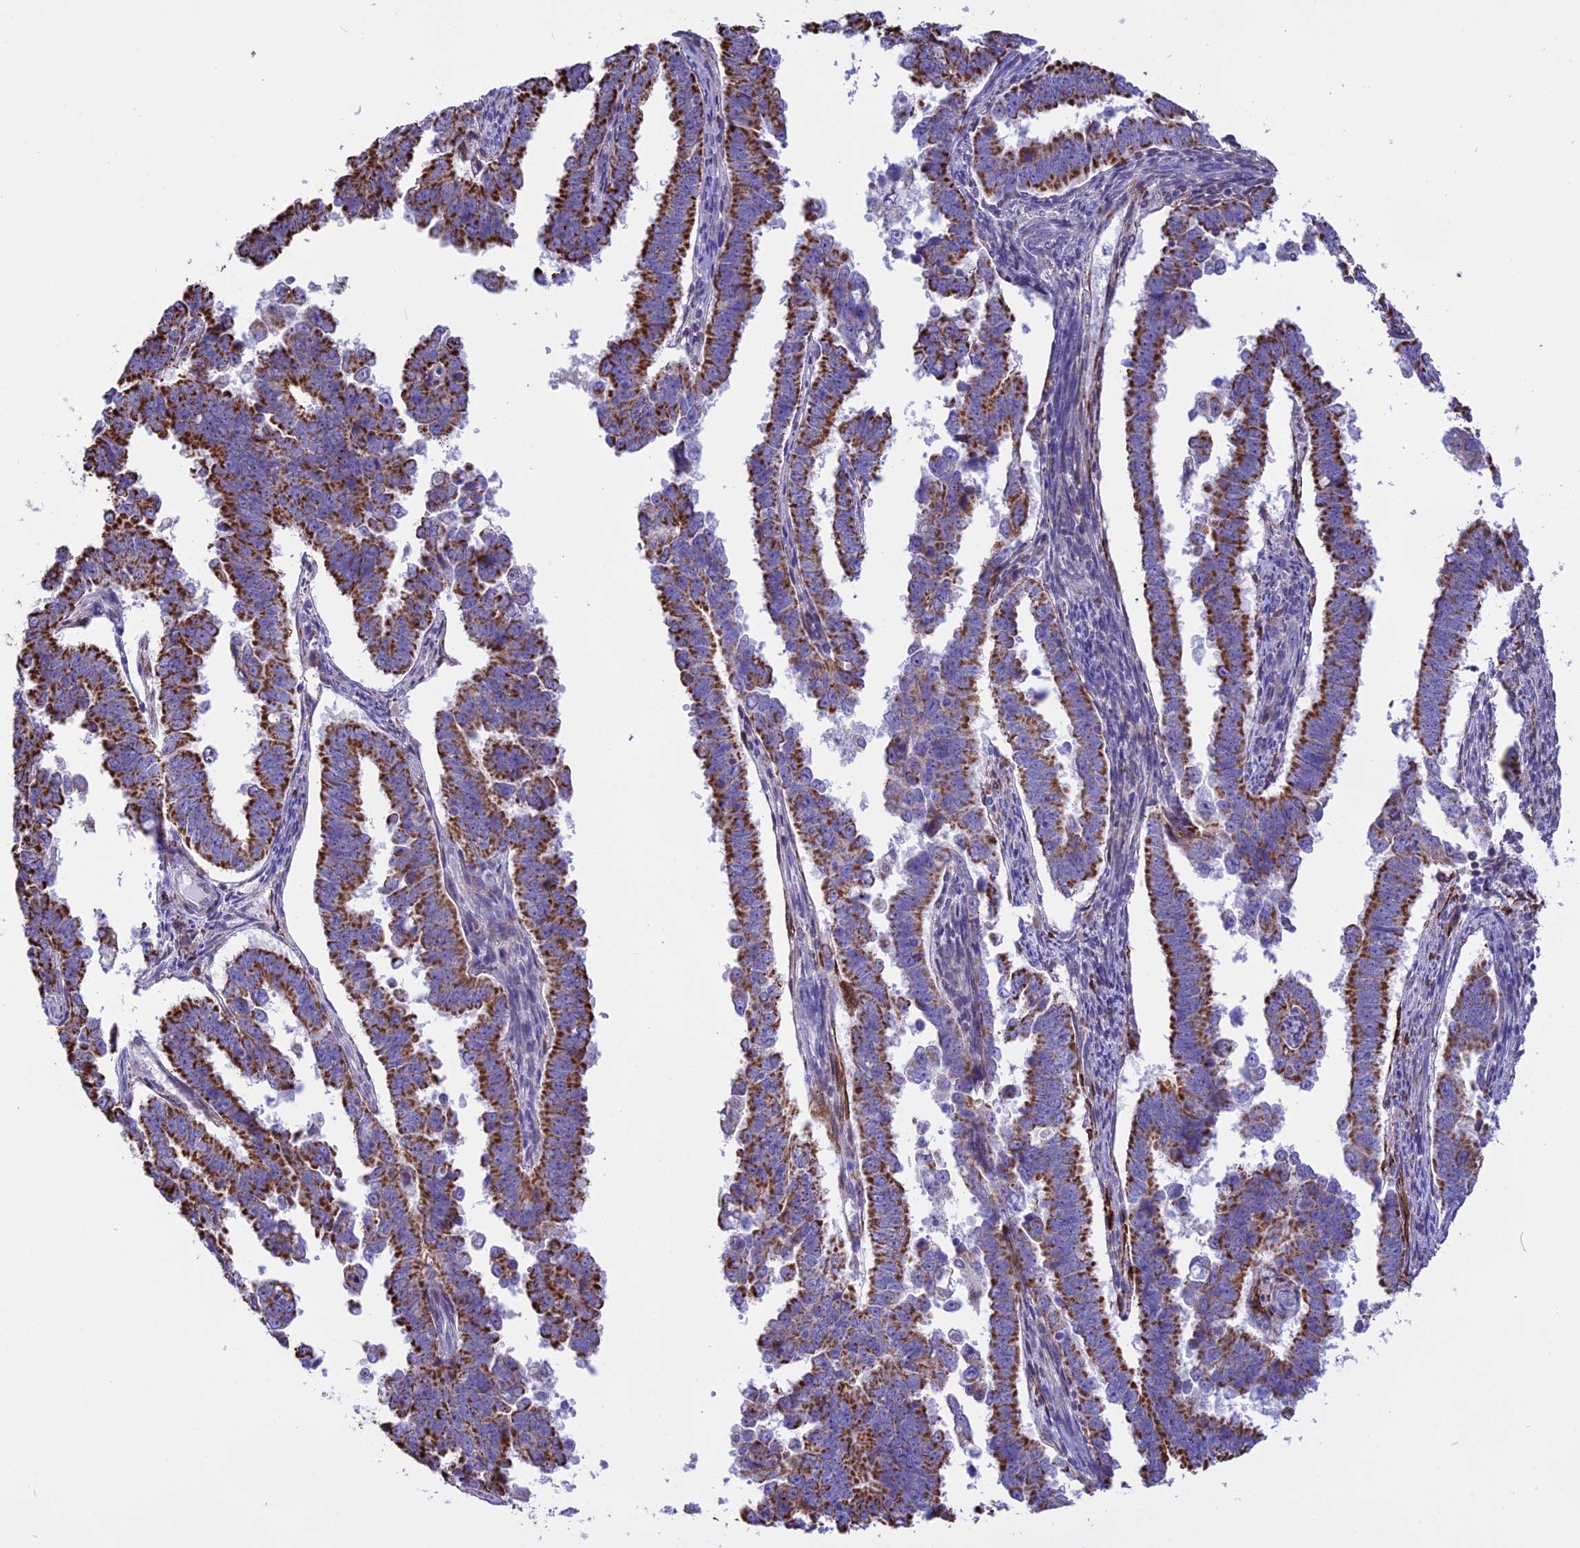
{"staining": {"intensity": "strong", "quantity": ">75%", "location": "cytoplasmic/membranous"}, "tissue": "endometrial cancer", "cell_type": "Tumor cells", "image_type": "cancer", "snomed": [{"axis": "morphology", "description": "Adenocarcinoma, NOS"}, {"axis": "topography", "description": "Endometrium"}], "caption": "Protein analysis of endometrial cancer (adenocarcinoma) tissue exhibits strong cytoplasmic/membranous positivity in approximately >75% of tumor cells. (IHC, brightfield microscopy, high magnification).", "gene": "DOC2B", "patient": {"sex": "female", "age": 75}}